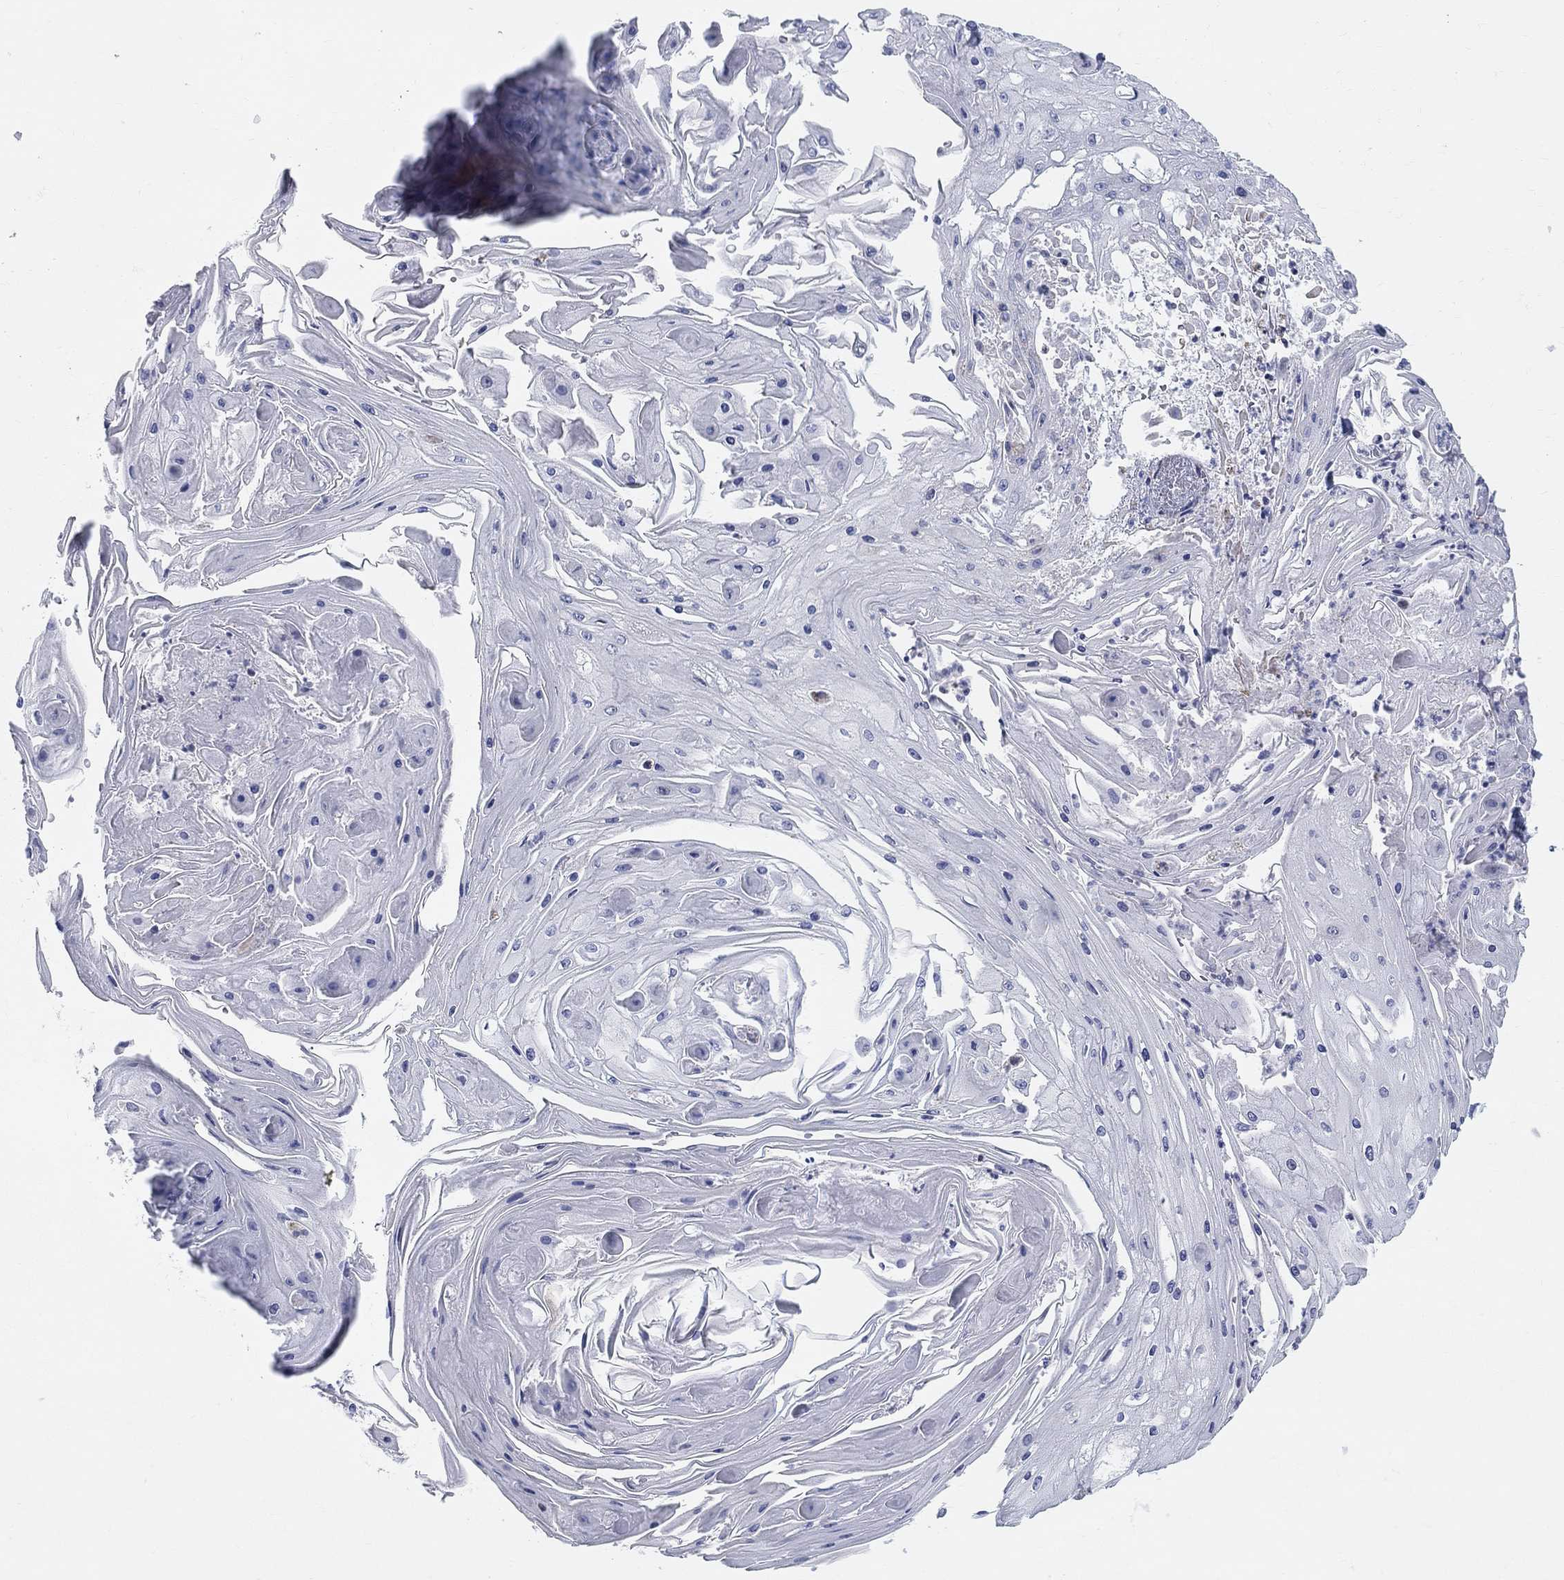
{"staining": {"intensity": "negative", "quantity": "none", "location": "none"}, "tissue": "skin cancer", "cell_type": "Tumor cells", "image_type": "cancer", "snomed": [{"axis": "morphology", "description": "Squamous cell carcinoma, NOS"}, {"axis": "topography", "description": "Skin"}], "caption": "Immunohistochemistry micrograph of human skin squamous cell carcinoma stained for a protein (brown), which exhibits no expression in tumor cells.", "gene": "KISS1R", "patient": {"sex": "male", "age": 70}}